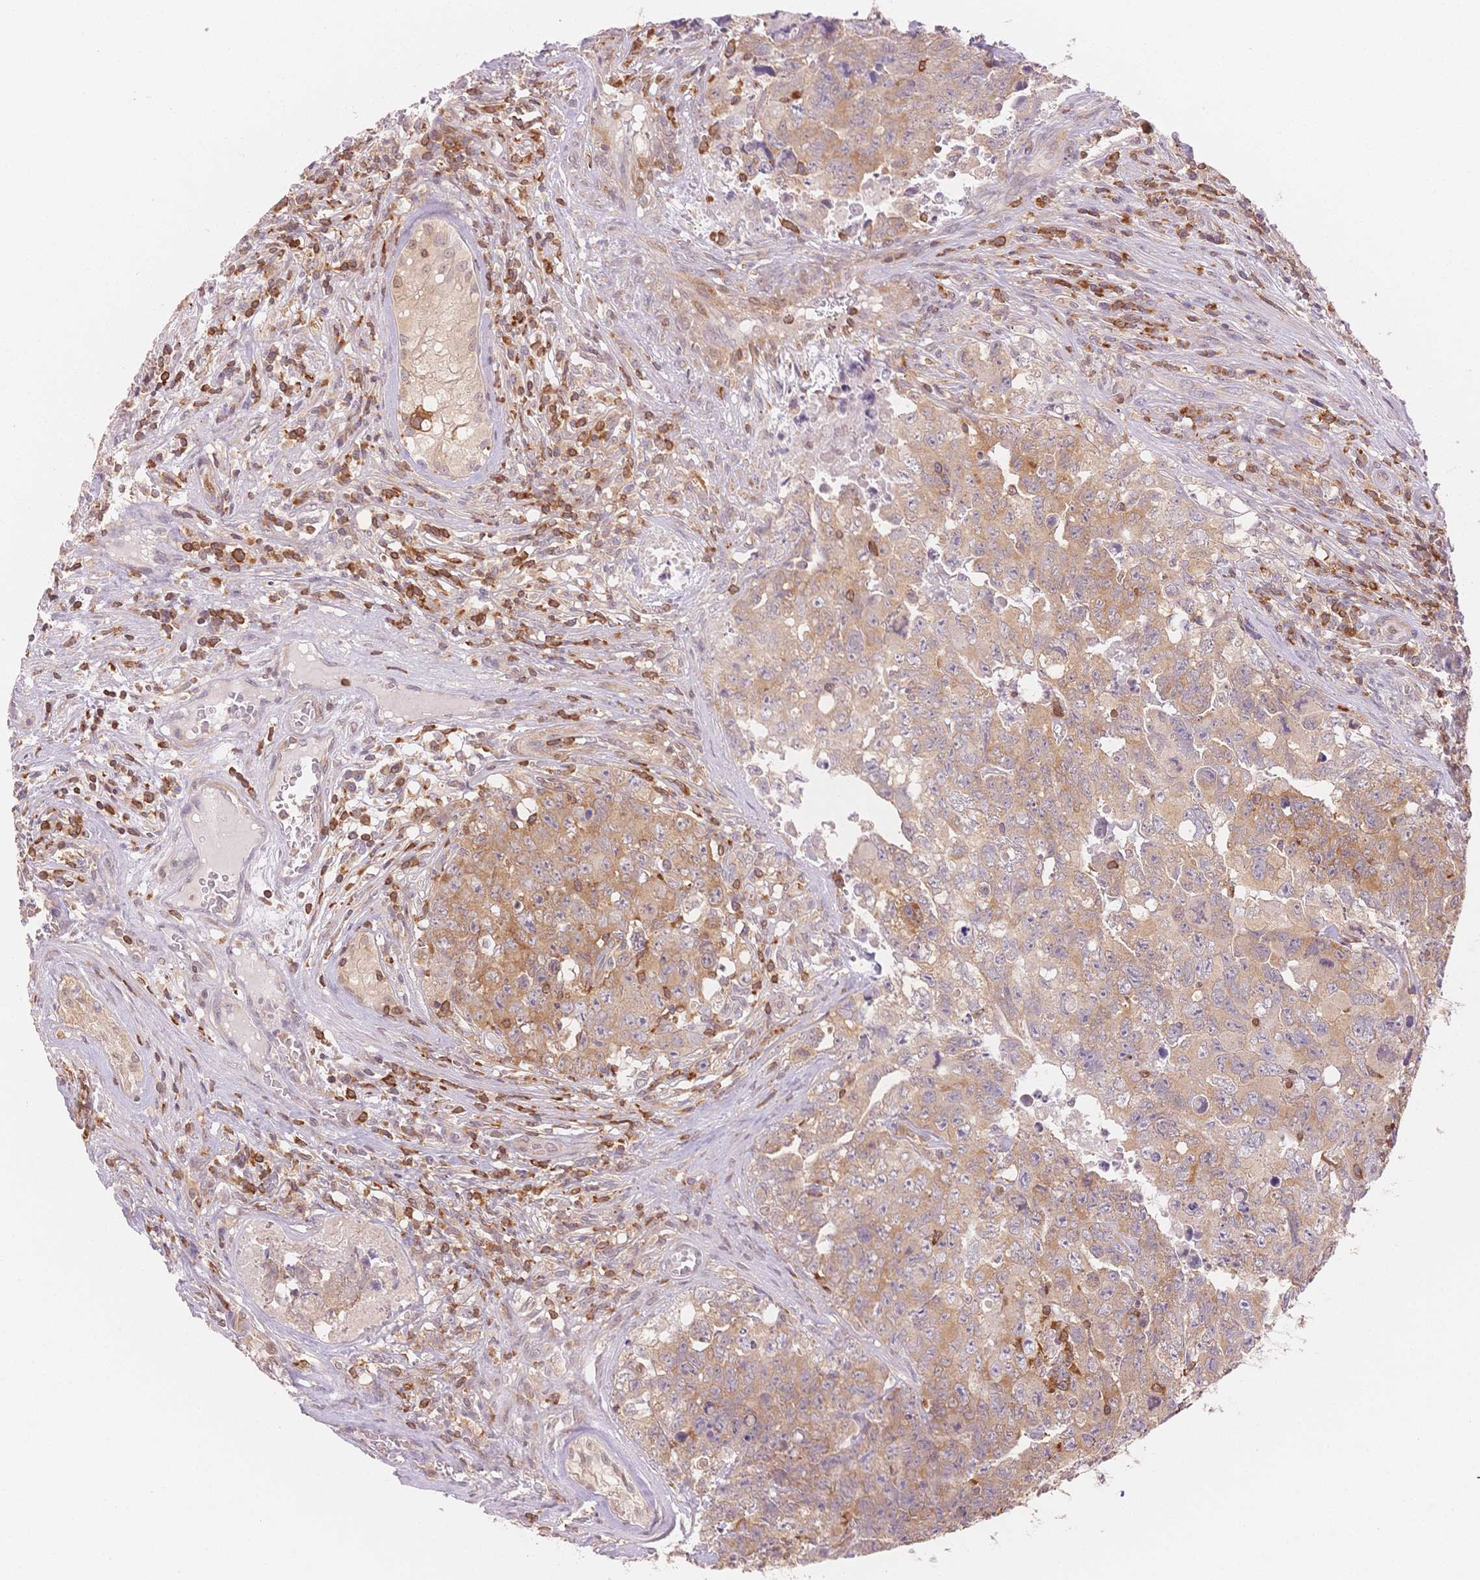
{"staining": {"intensity": "weak", "quantity": "25%-75%", "location": "cytoplasmic/membranous"}, "tissue": "testis cancer", "cell_type": "Tumor cells", "image_type": "cancer", "snomed": [{"axis": "morphology", "description": "Carcinoma, Embryonal, NOS"}, {"axis": "topography", "description": "Testis"}], "caption": "A histopathology image showing weak cytoplasmic/membranous positivity in approximately 25%-75% of tumor cells in testis embryonal carcinoma, as visualized by brown immunohistochemical staining.", "gene": "STK39", "patient": {"sex": "male", "age": 24}}